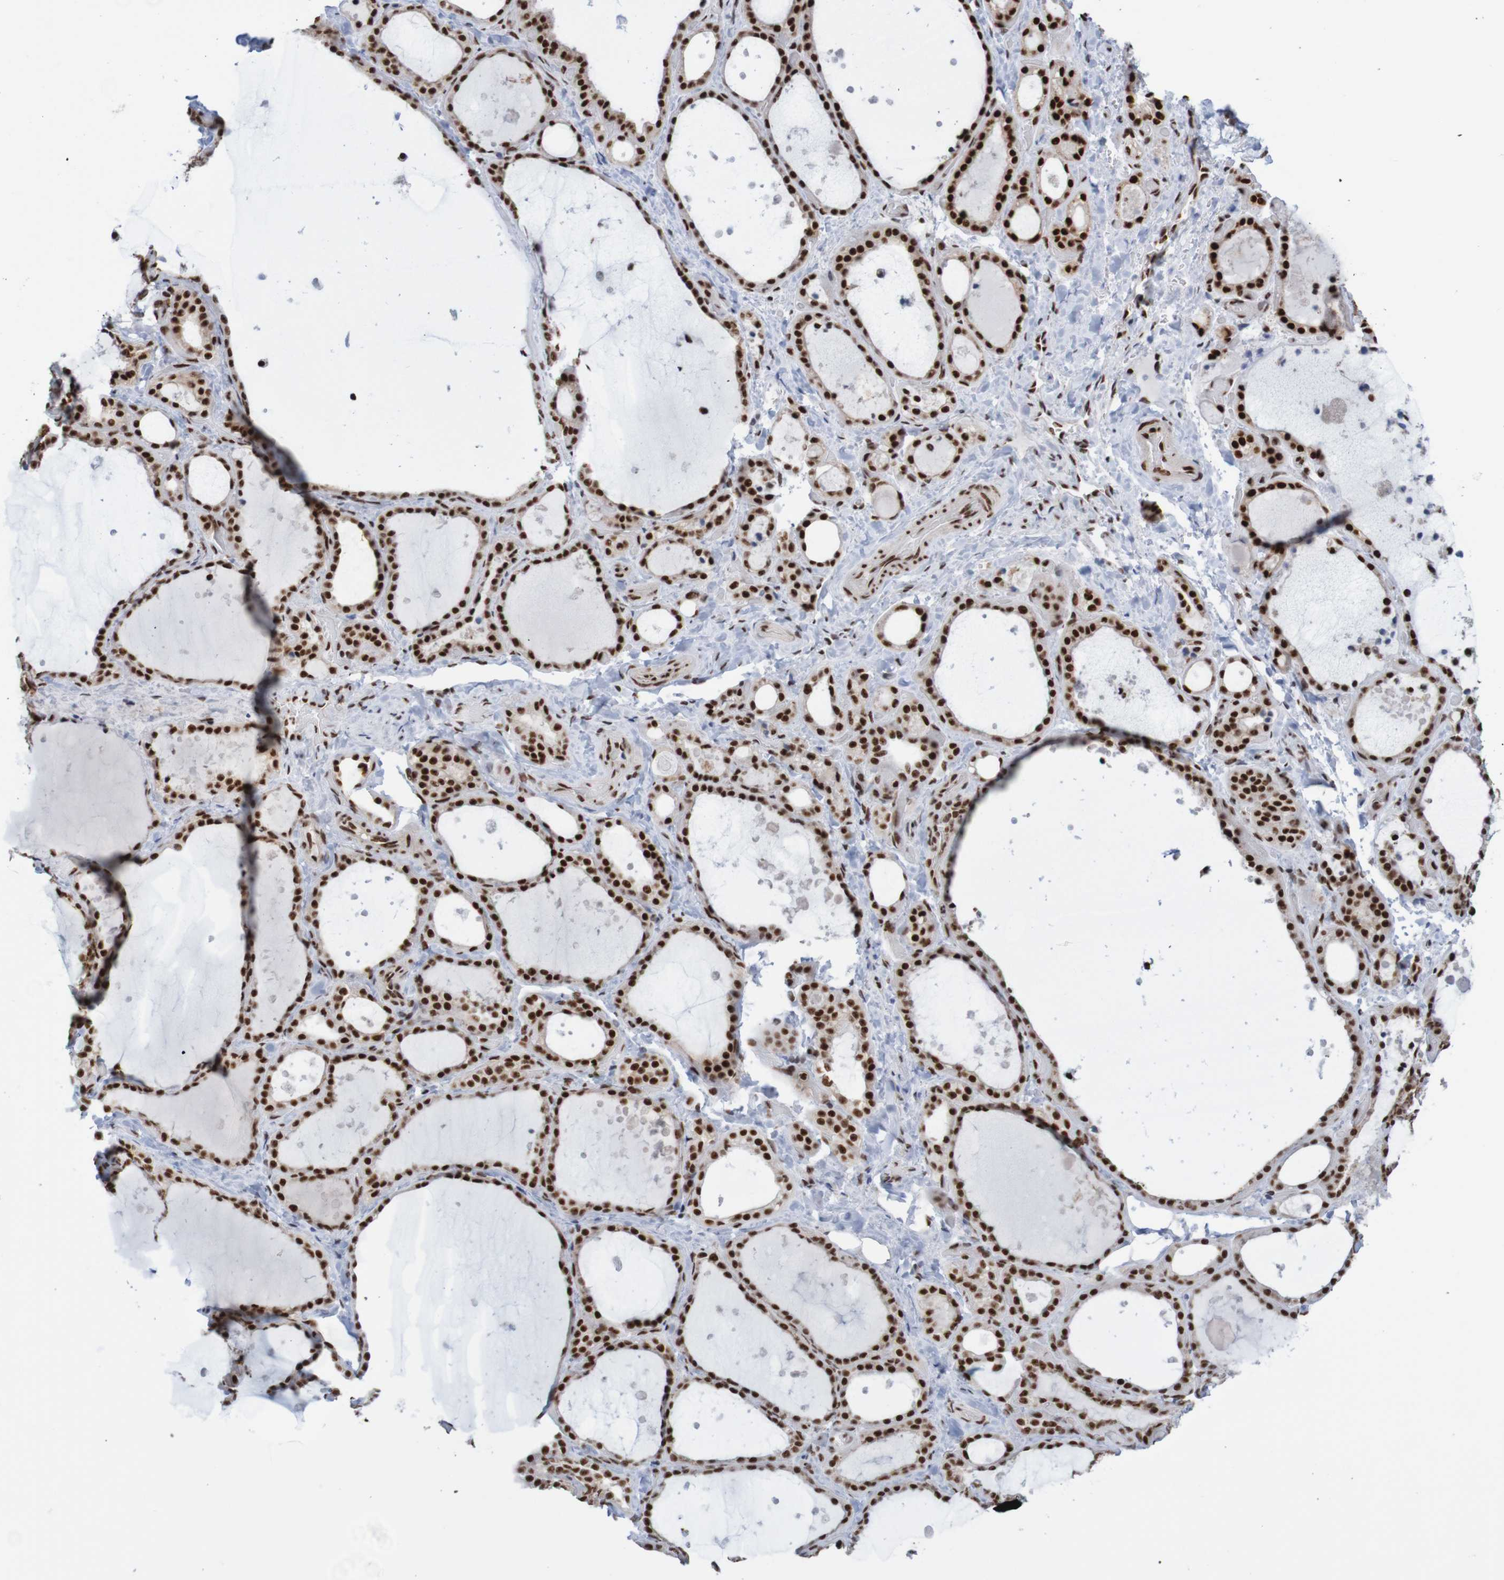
{"staining": {"intensity": "strong", "quantity": ">75%", "location": "nuclear"}, "tissue": "thyroid gland", "cell_type": "Glandular cells", "image_type": "normal", "snomed": [{"axis": "morphology", "description": "Normal tissue, NOS"}, {"axis": "topography", "description": "Thyroid gland"}], "caption": "Thyroid gland stained with a protein marker demonstrates strong staining in glandular cells.", "gene": "THRAP3", "patient": {"sex": "female", "age": 44}}